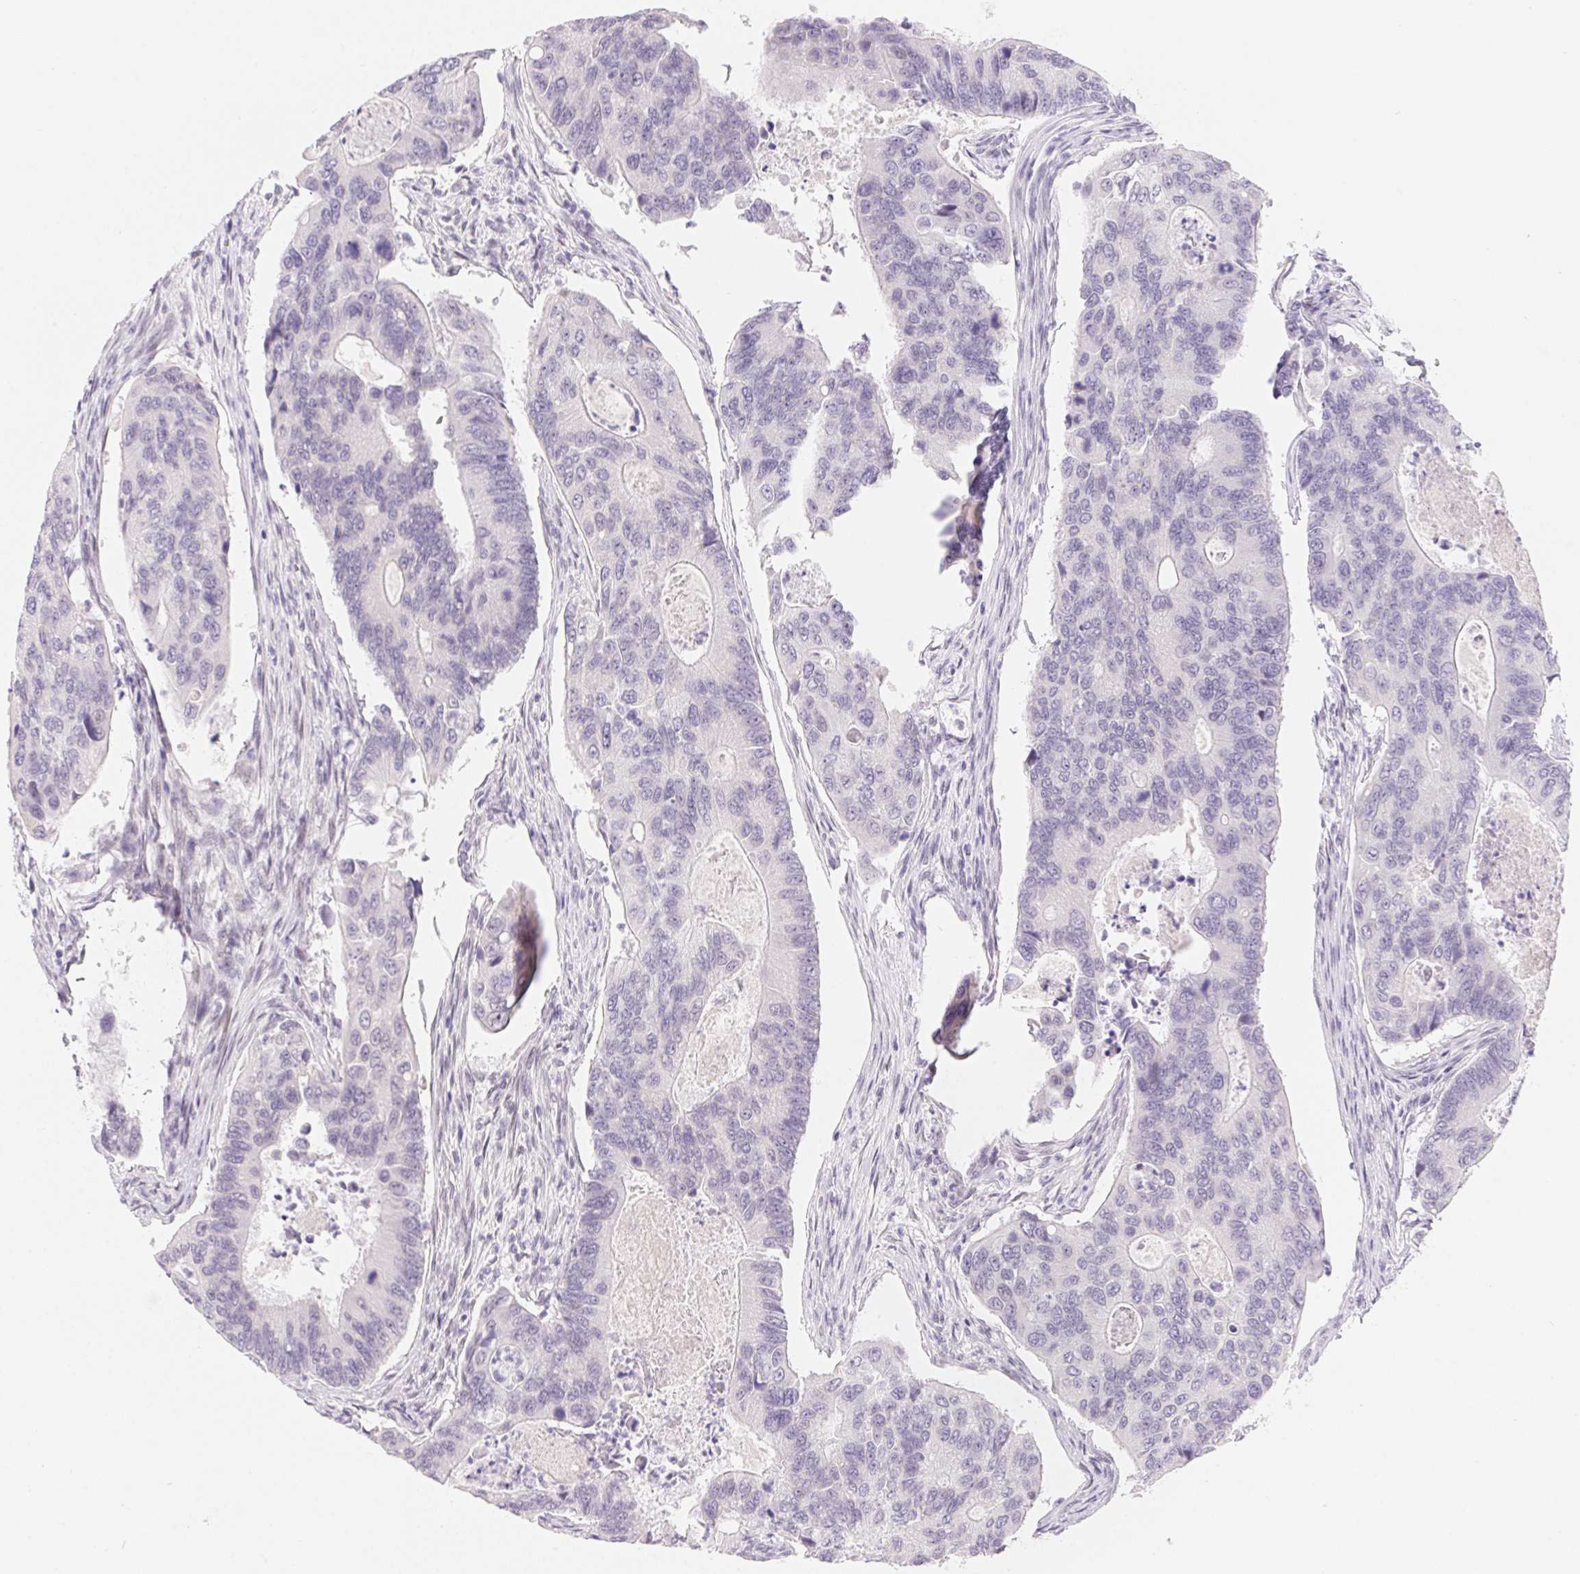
{"staining": {"intensity": "negative", "quantity": "none", "location": "none"}, "tissue": "colorectal cancer", "cell_type": "Tumor cells", "image_type": "cancer", "snomed": [{"axis": "morphology", "description": "Adenocarcinoma, NOS"}, {"axis": "topography", "description": "Colon"}], "caption": "An image of adenocarcinoma (colorectal) stained for a protein exhibits no brown staining in tumor cells.", "gene": "MORC1", "patient": {"sex": "female", "age": 67}}